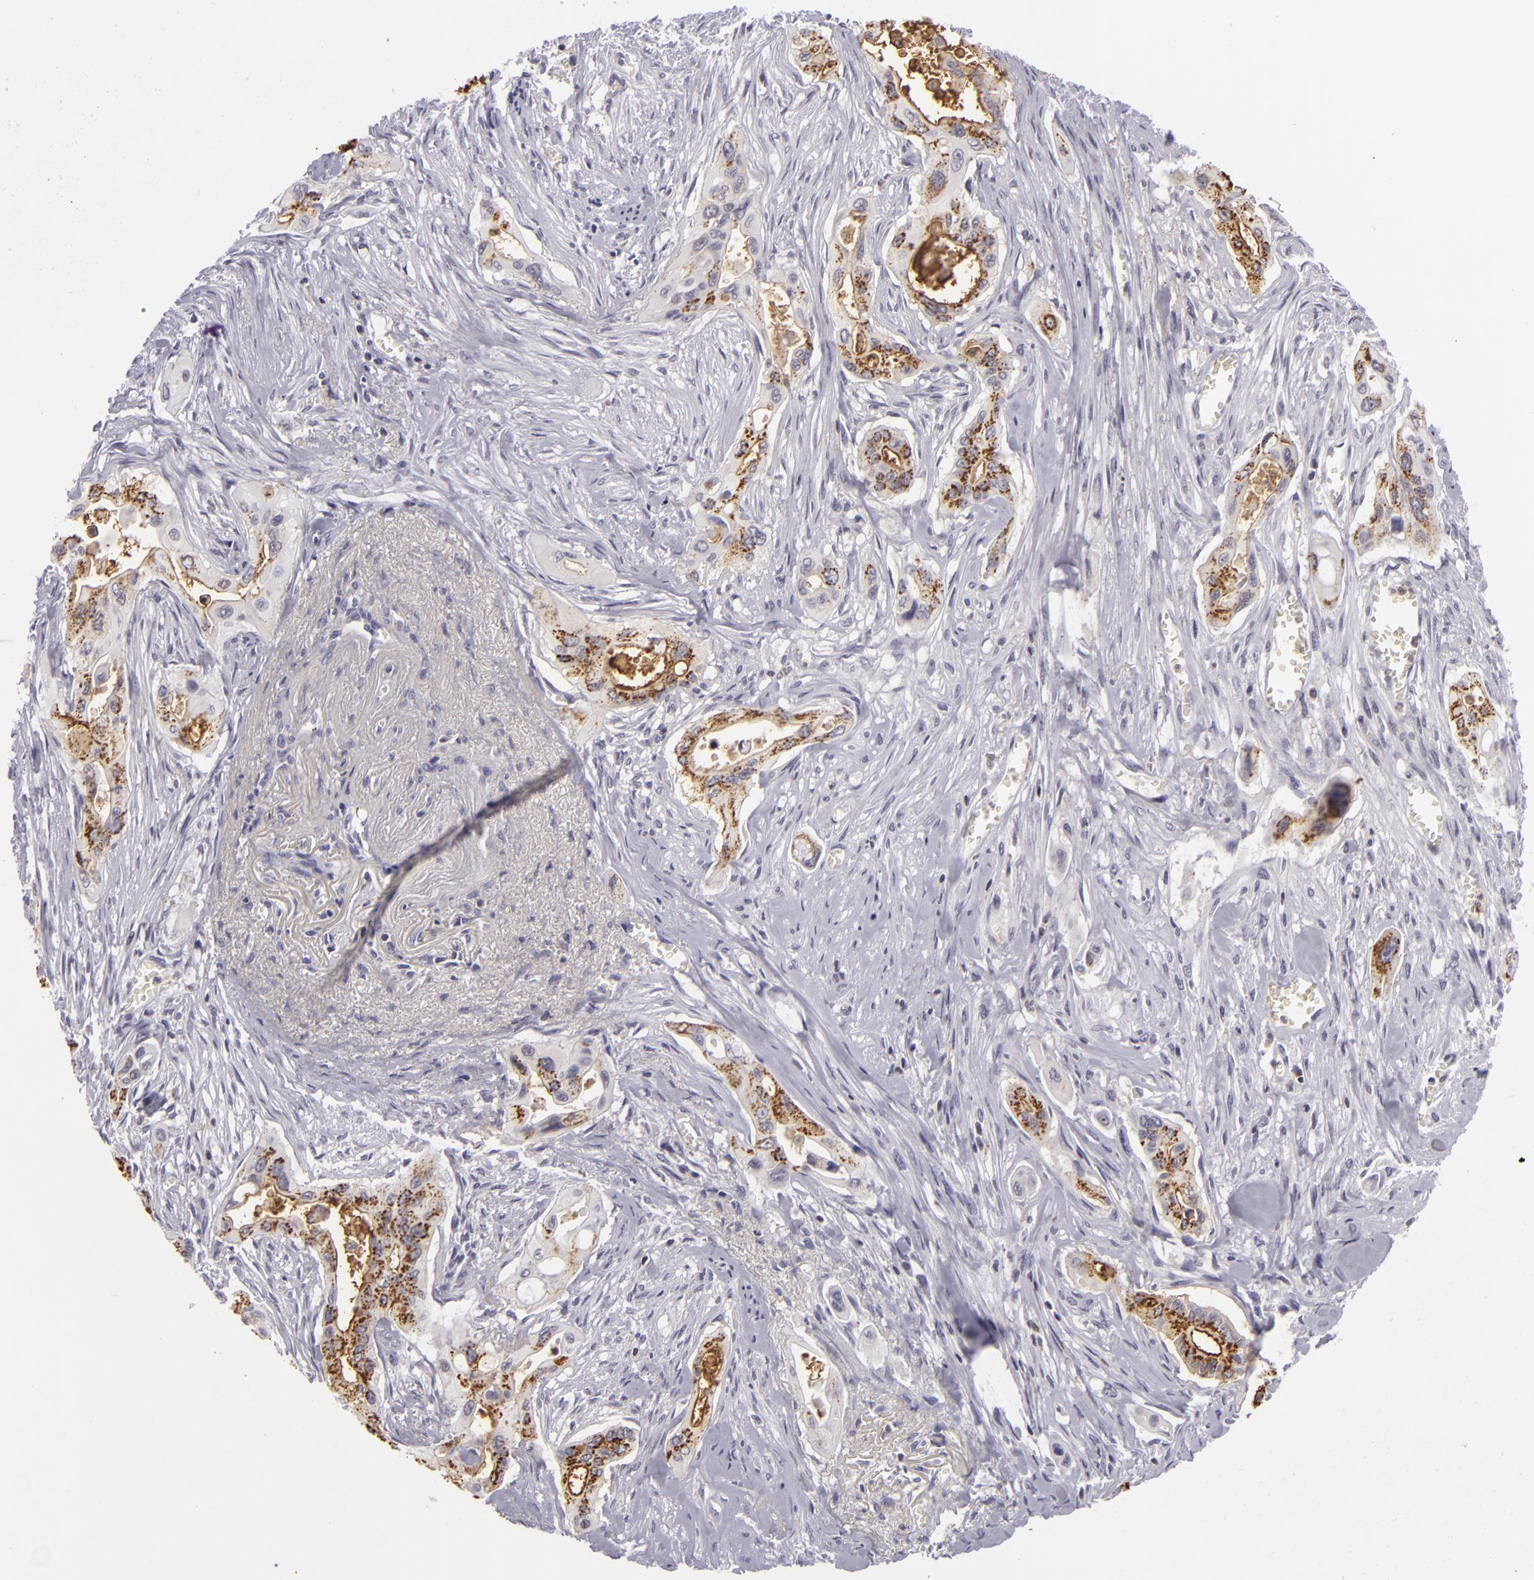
{"staining": {"intensity": "moderate", "quantity": ">75%", "location": "cytoplasmic/membranous"}, "tissue": "pancreatic cancer", "cell_type": "Tumor cells", "image_type": "cancer", "snomed": [{"axis": "morphology", "description": "Adenocarcinoma, NOS"}, {"axis": "topography", "description": "Pancreas"}], "caption": "Human pancreatic cancer stained for a protein (brown) reveals moderate cytoplasmic/membranous positive expression in about >75% of tumor cells.", "gene": "KCNAB2", "patient": {"sex": "male", "age": 77}}